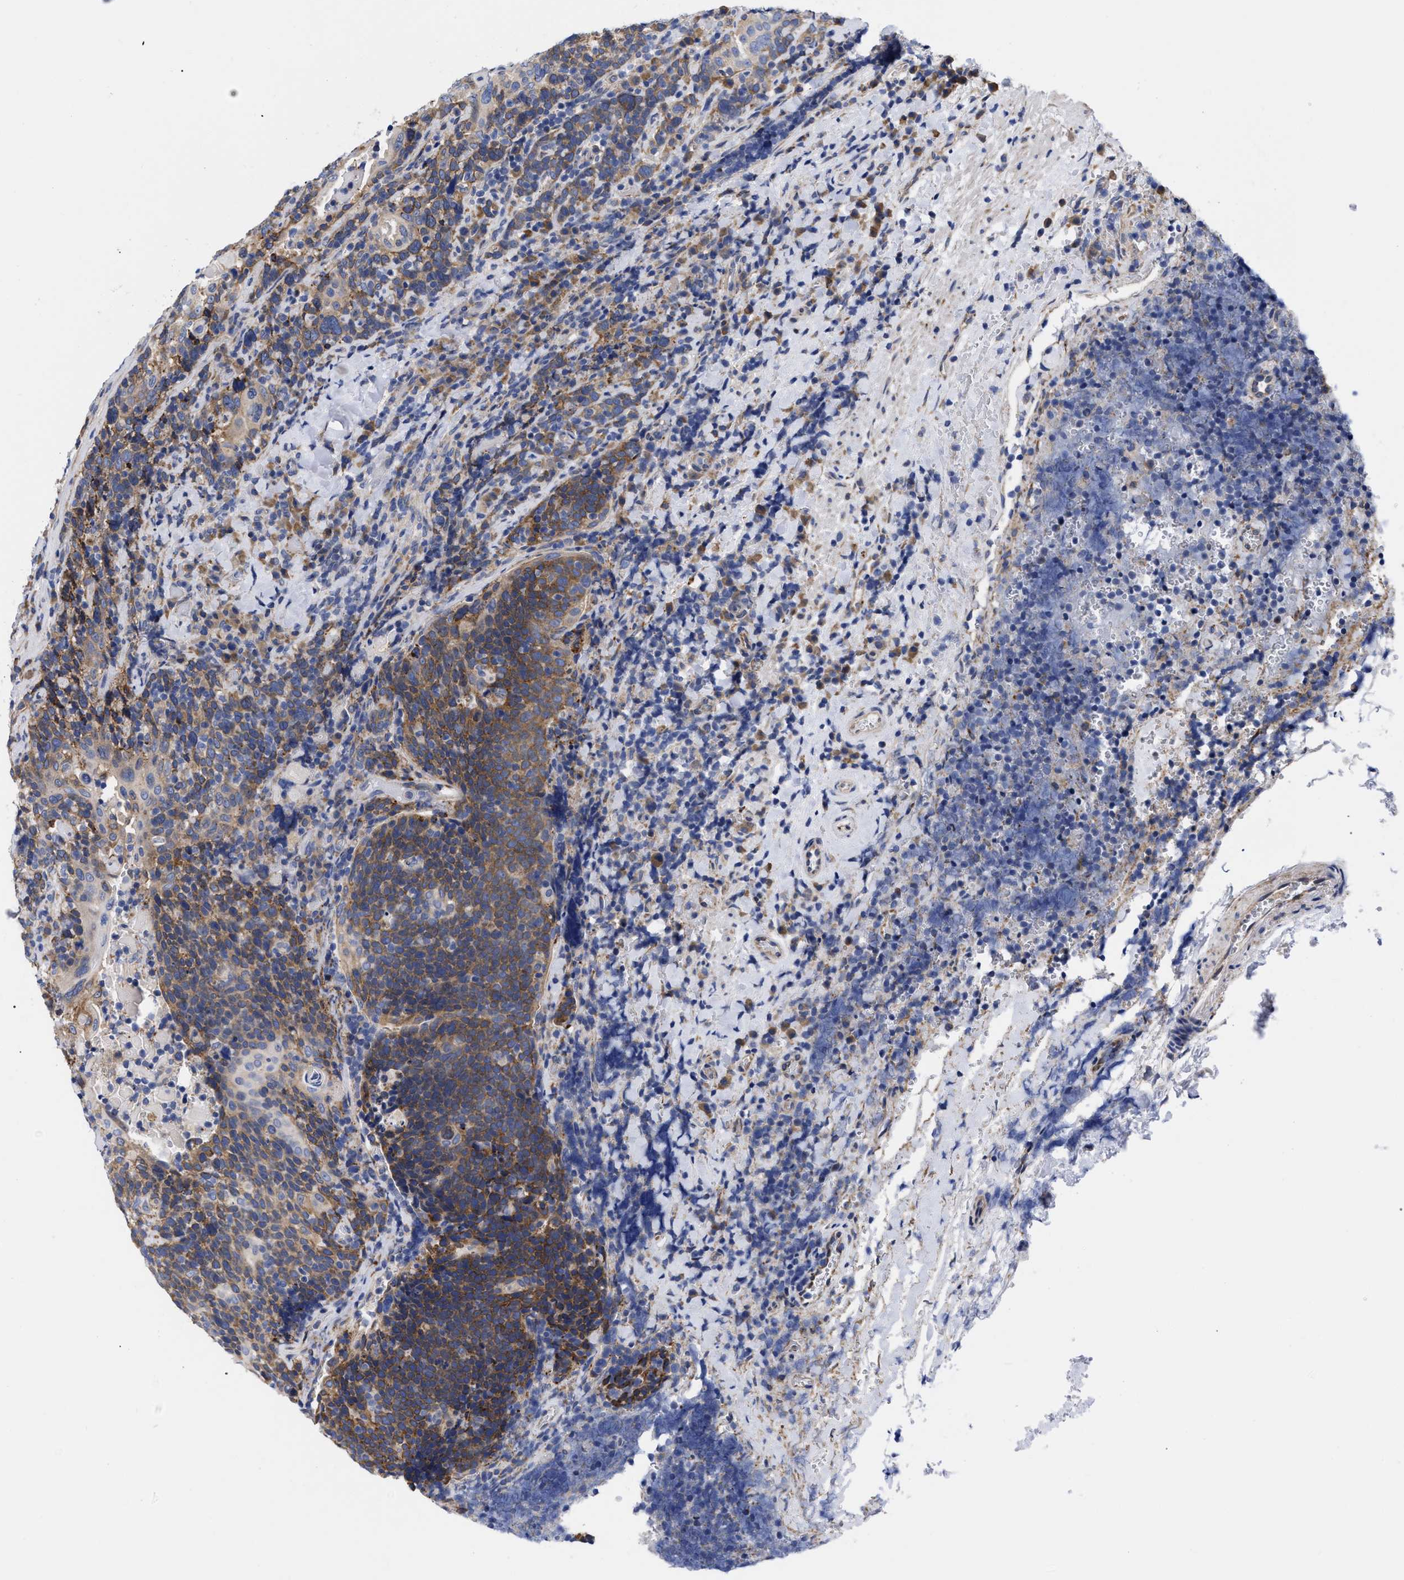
{"staining": {"intensity": "moderate", "quantity": ">75%", "location": "cytoplasmic/membranous"}, "tissue": "head and neck cancer", "cell_type": "Tumor cells", "image_type": "cancer", "snomed": [{"axis": "morphology", "description": "Squamous cell carcinoma, NOS"}, {"axis": "morphology", "description": "Squamous cell carcinoma, metastatic, NOS"}, {"axis": "topography", "description": "Lymph node"}, {"axis": "topography", "description": "Head-Neck"}], "caption": "A histopathology image of head and neck cancer (metastatic squamous cell carcinoma) stained for a protein demonstrates moderate cytoplasmic/membranous brown staining in tumor cells.", "gene": "CFAP298", "patient": {"sex": "male", "age": 62}}